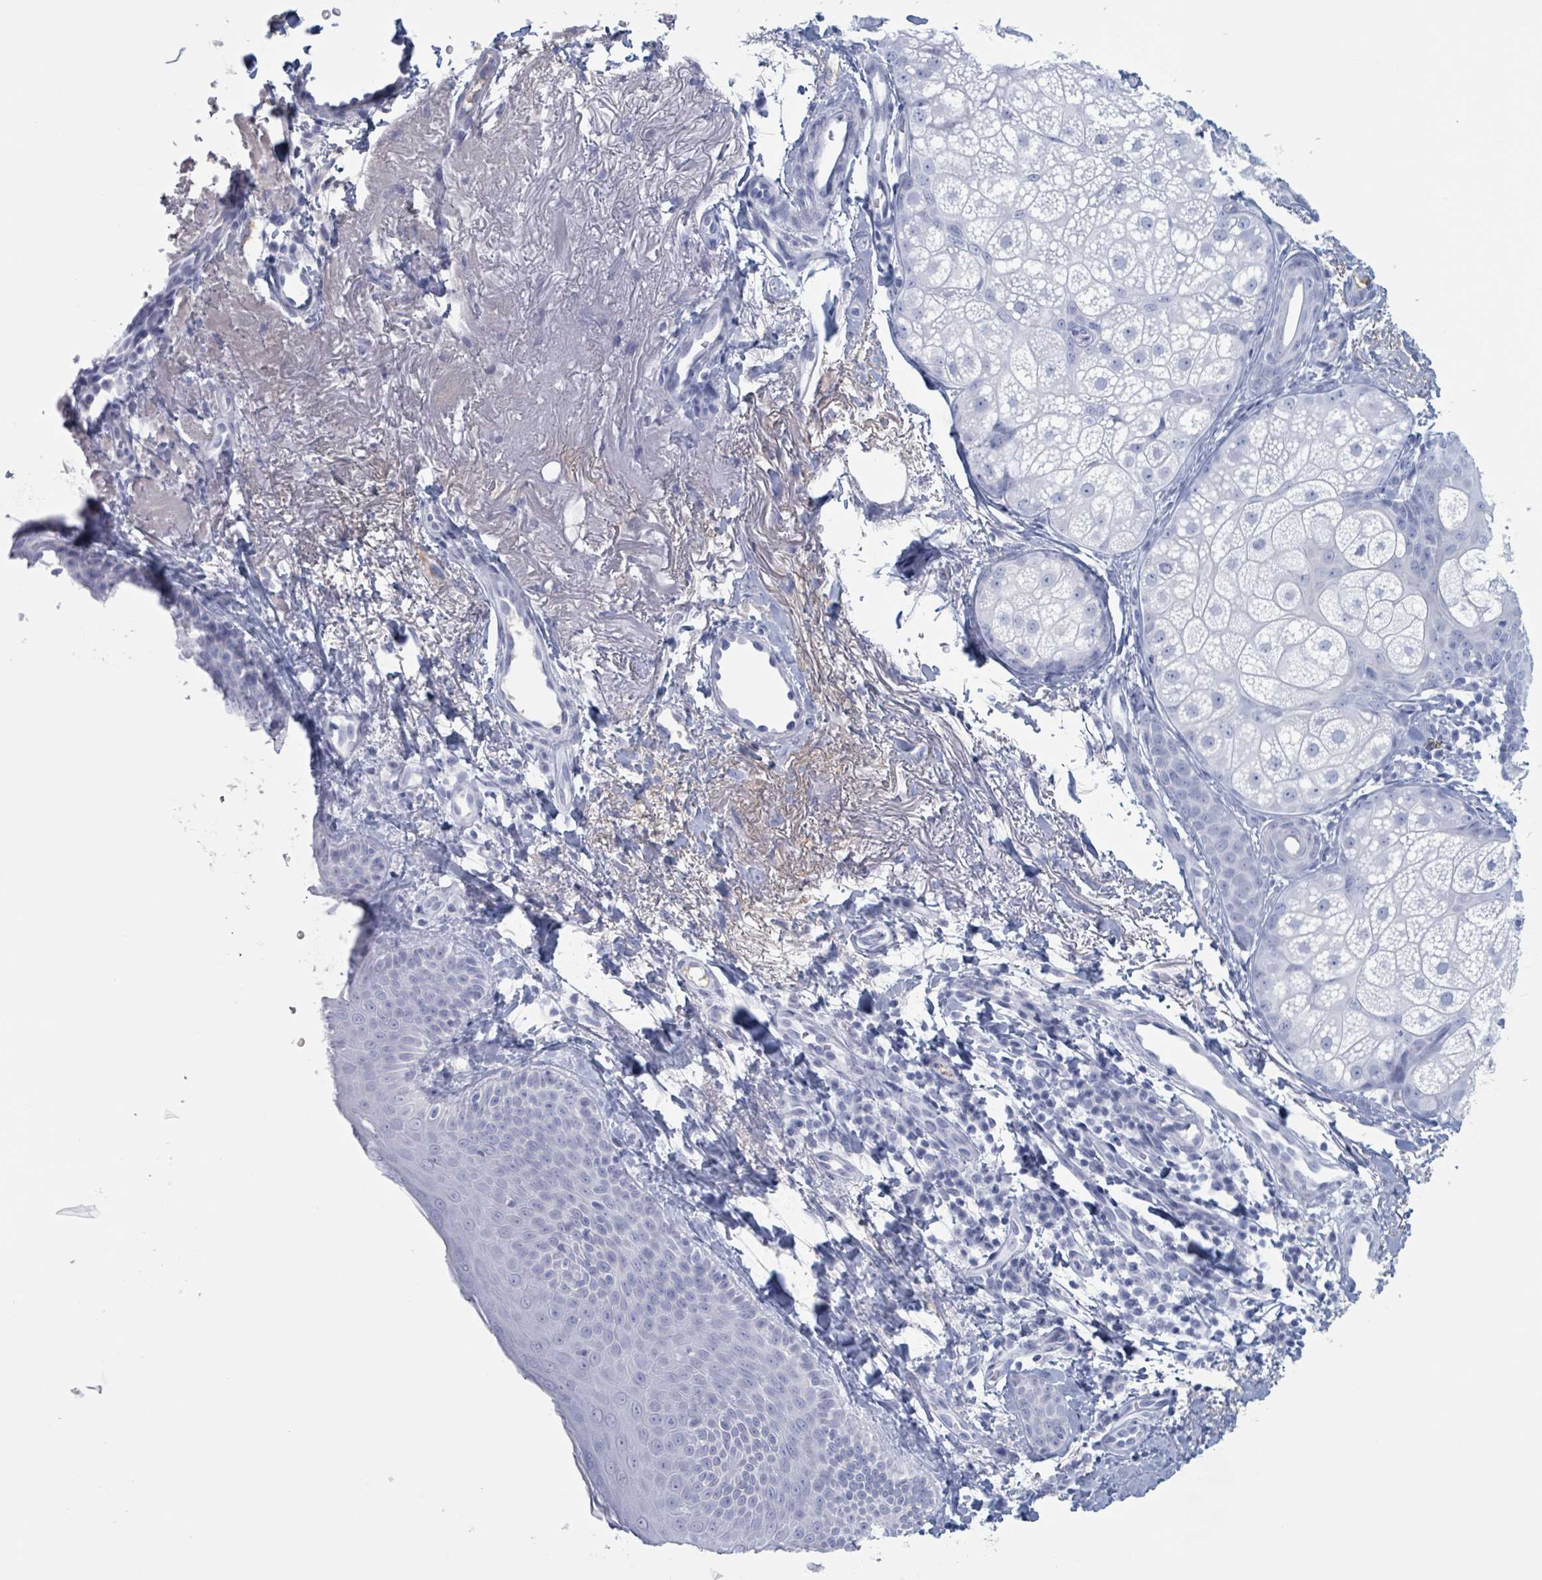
{"staining": {"intensity": "negative", "quantity": "none", "location": "none"}, "tissue": "skin", "cell_type": "Fibroblasts", "image_type": "normal", "snomed": [{"axis": "morphology", "description": "Normal tissue, NOS"}, {"axis": "topography", "description": "Skin"}], "caption": "IHC image of unremarkable skin: human skin stained with DAB shows no significant protein positivity in fibroblasts. (IHC, brightfield microscopy, high magnification).", "gene": "KLK4", "patient": {"sex": "male", "age": 57}}